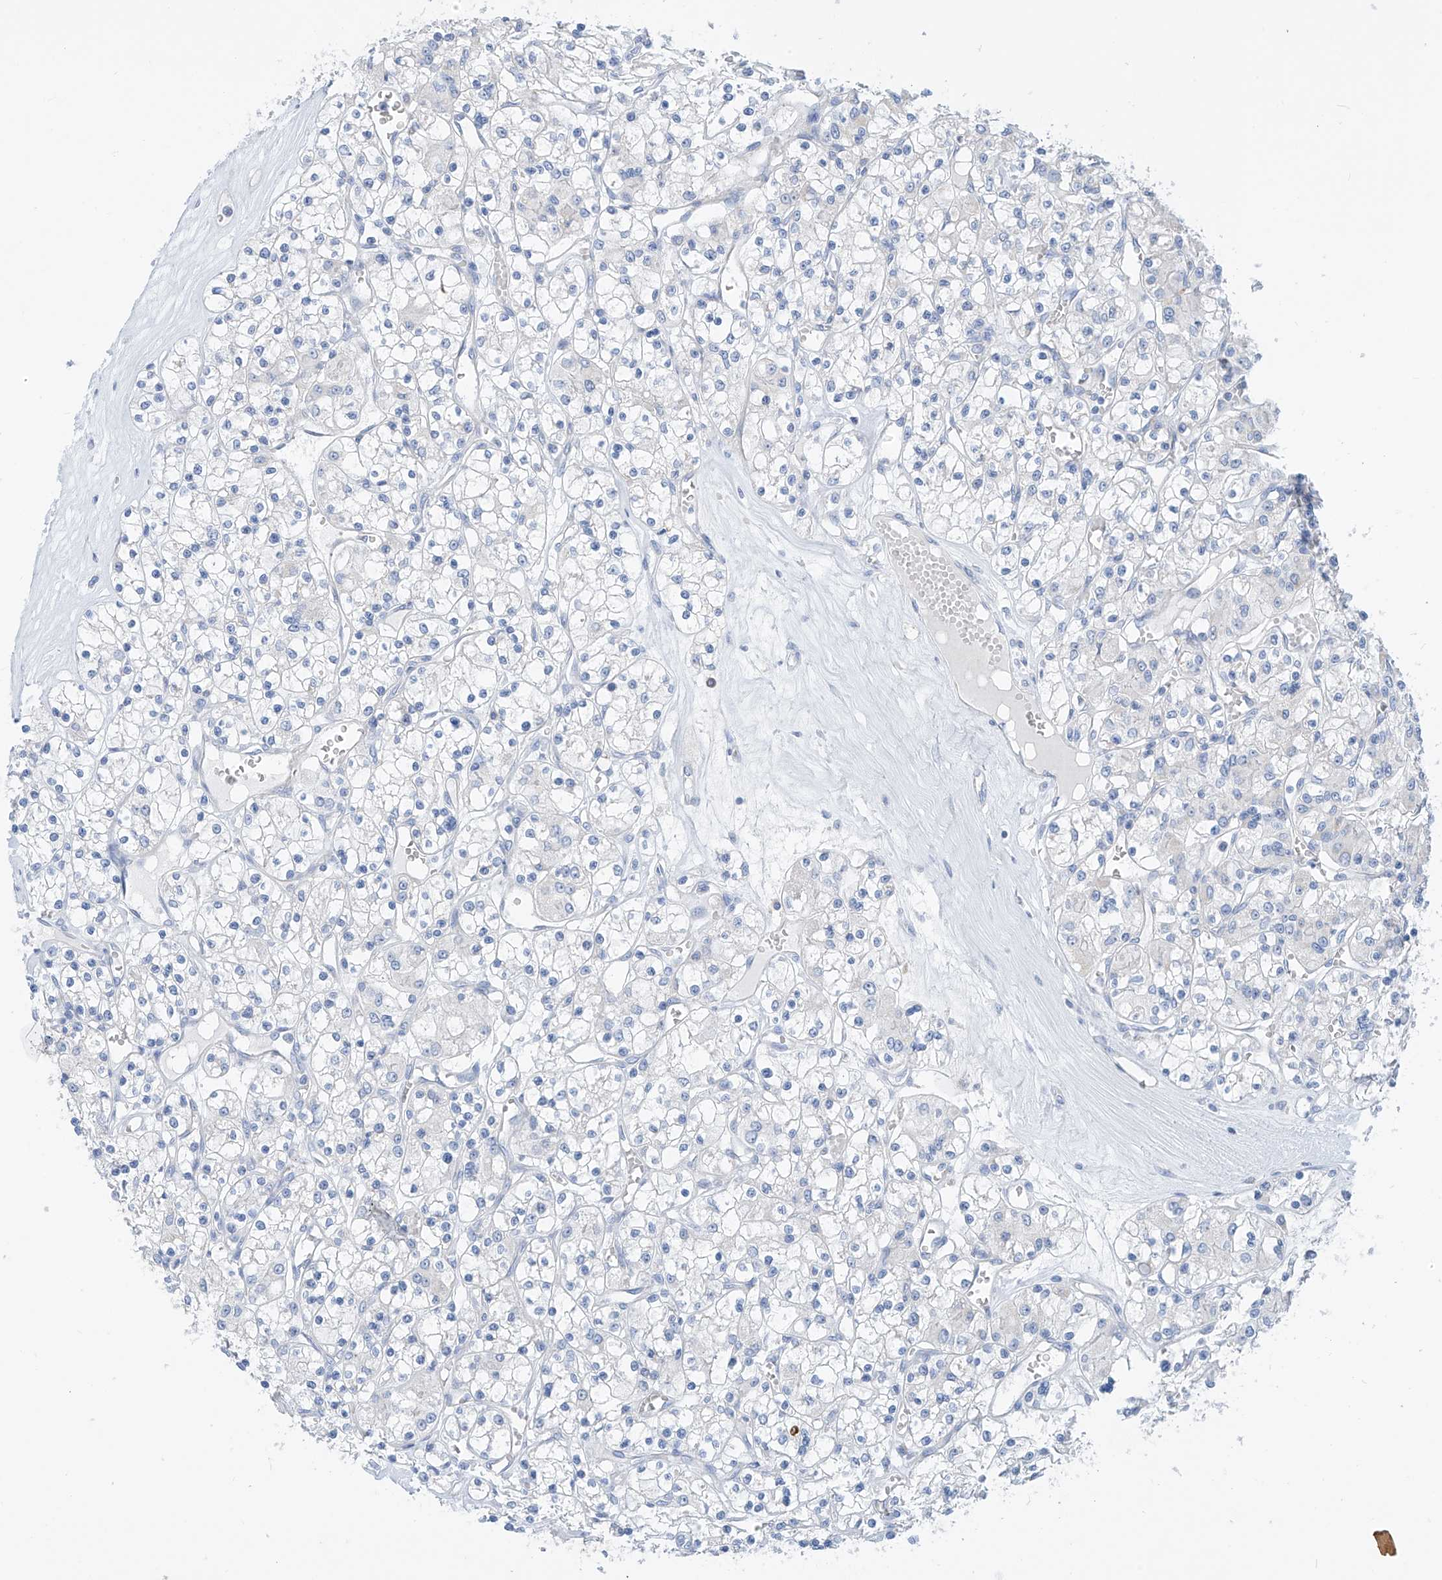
{"staining": {"intensity": "negative", "quantity": "none", "location": "none"}, "tissue": "renal cancer", "cell_type": "Tumor cells", "image_type": "cancer", "snomed": [{"axis": "morphology", "description": "Adenocarcinoma, NOS"}, {"axis": "topography", "description": "Kidney"}], "caption": "Tumor cells show no significant protein expression in renal cancer (adenocarcinoma).", "gene": "ZNF404", "patient": {"sex": "female", "age": 59}}